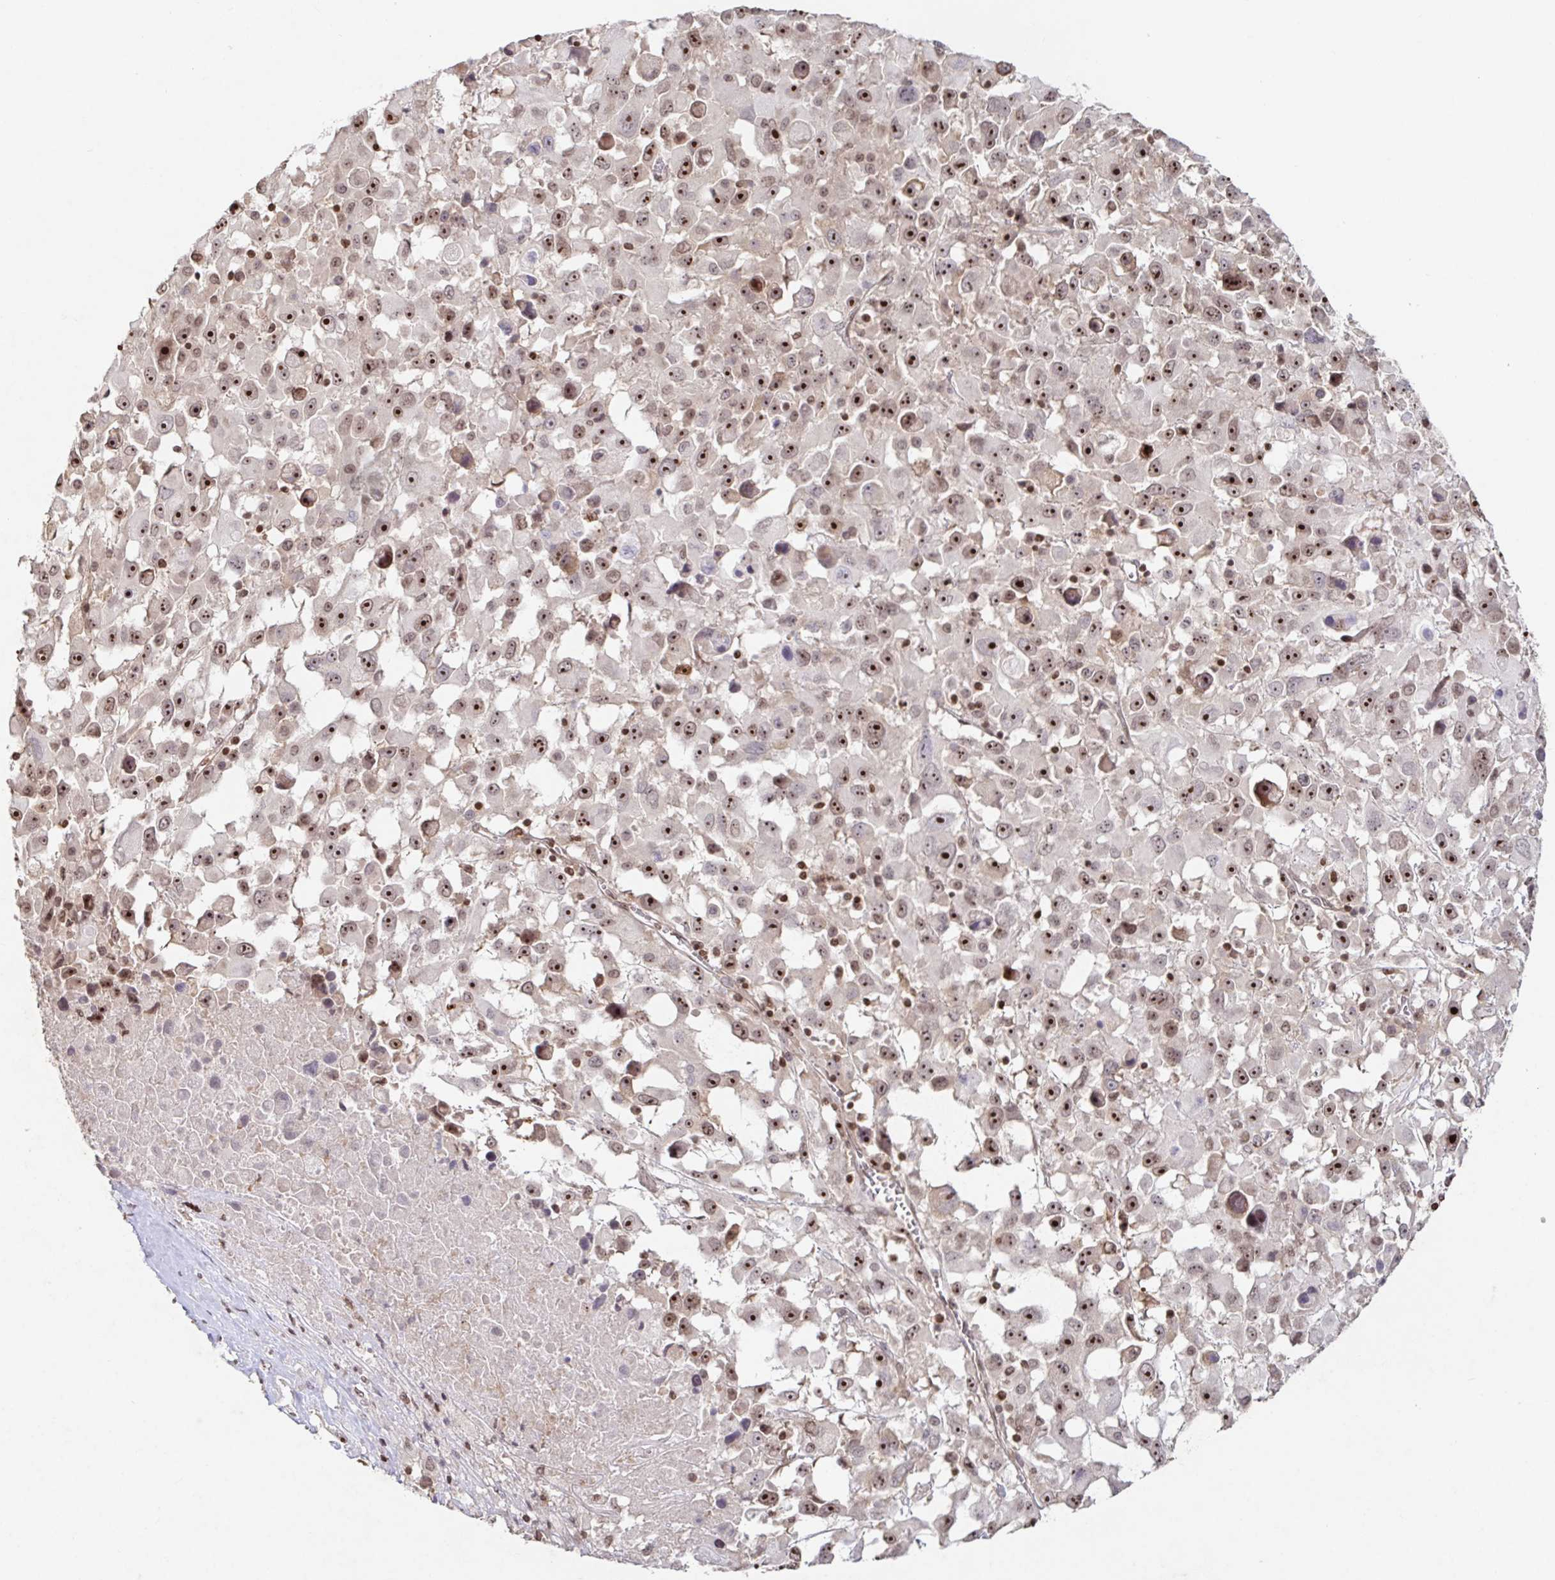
{"staining": {"intensity": "strong", "quantity": ">75%", "location": "nuclear"}, "tissue": "melanoma", "cell_type": "Tumor cells", "image_type": "cancer", "snomed": [{"axis": "morphology", "description": "Malignant melanoma, Metastatic site"}, {"axis": "topography", "description": "Soft tissue"}], "caption": "High-power microscopy captured an immunohistochemistry histopathology image of malignant melanoma (metastatic site), revealing strong nuclear staining in about >75% of tumor cells. Using DAB (3,3'-diaminobenzidine) (brown) and hematoxylin (blue) stains, captured at high magnification using brightfield microscopy.", "gene": "C19orf53", "patient": {"sex": "male", "age": 50}}